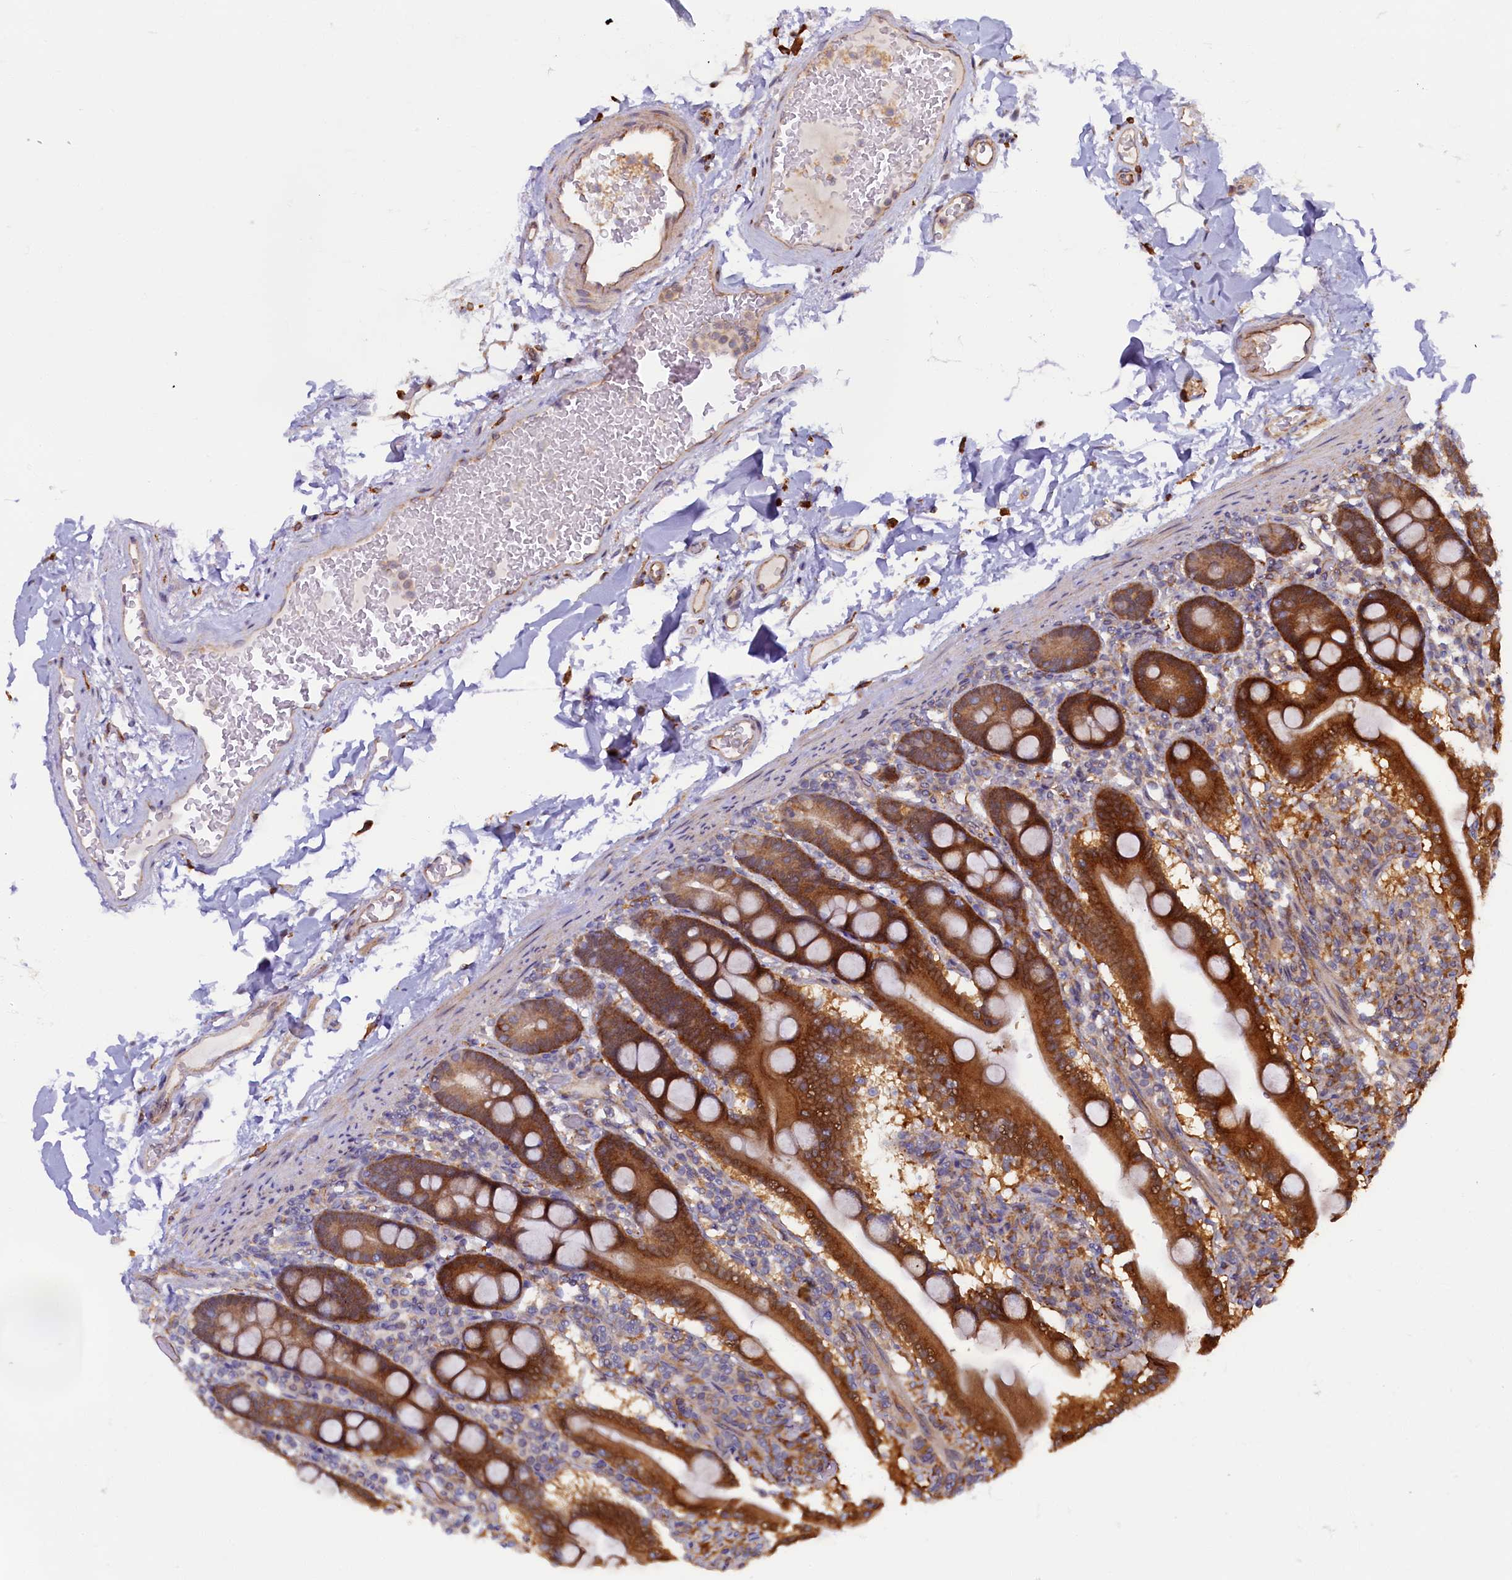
{"staining": {"intensity": "moderate", "quantity": ">75%", "location": "cytoplasmic/membranous,nuclear"}, "tissue": "duodenum", "cell_type": "Glandular cells", "image_type": "normal", "snomed": [{"axis": "morphology", "description": "Normal tissue, NOS"}, {"axis": "topography", "description": "Duodenum"}], "caption": "Moderate cytoplasmic/membranous,nuclear positivity is appreciated in approximately >75% of glandular cells in unremarkable duodenum.", "gene": "STX12", "patient": {"sex": "male", "age": 55}}